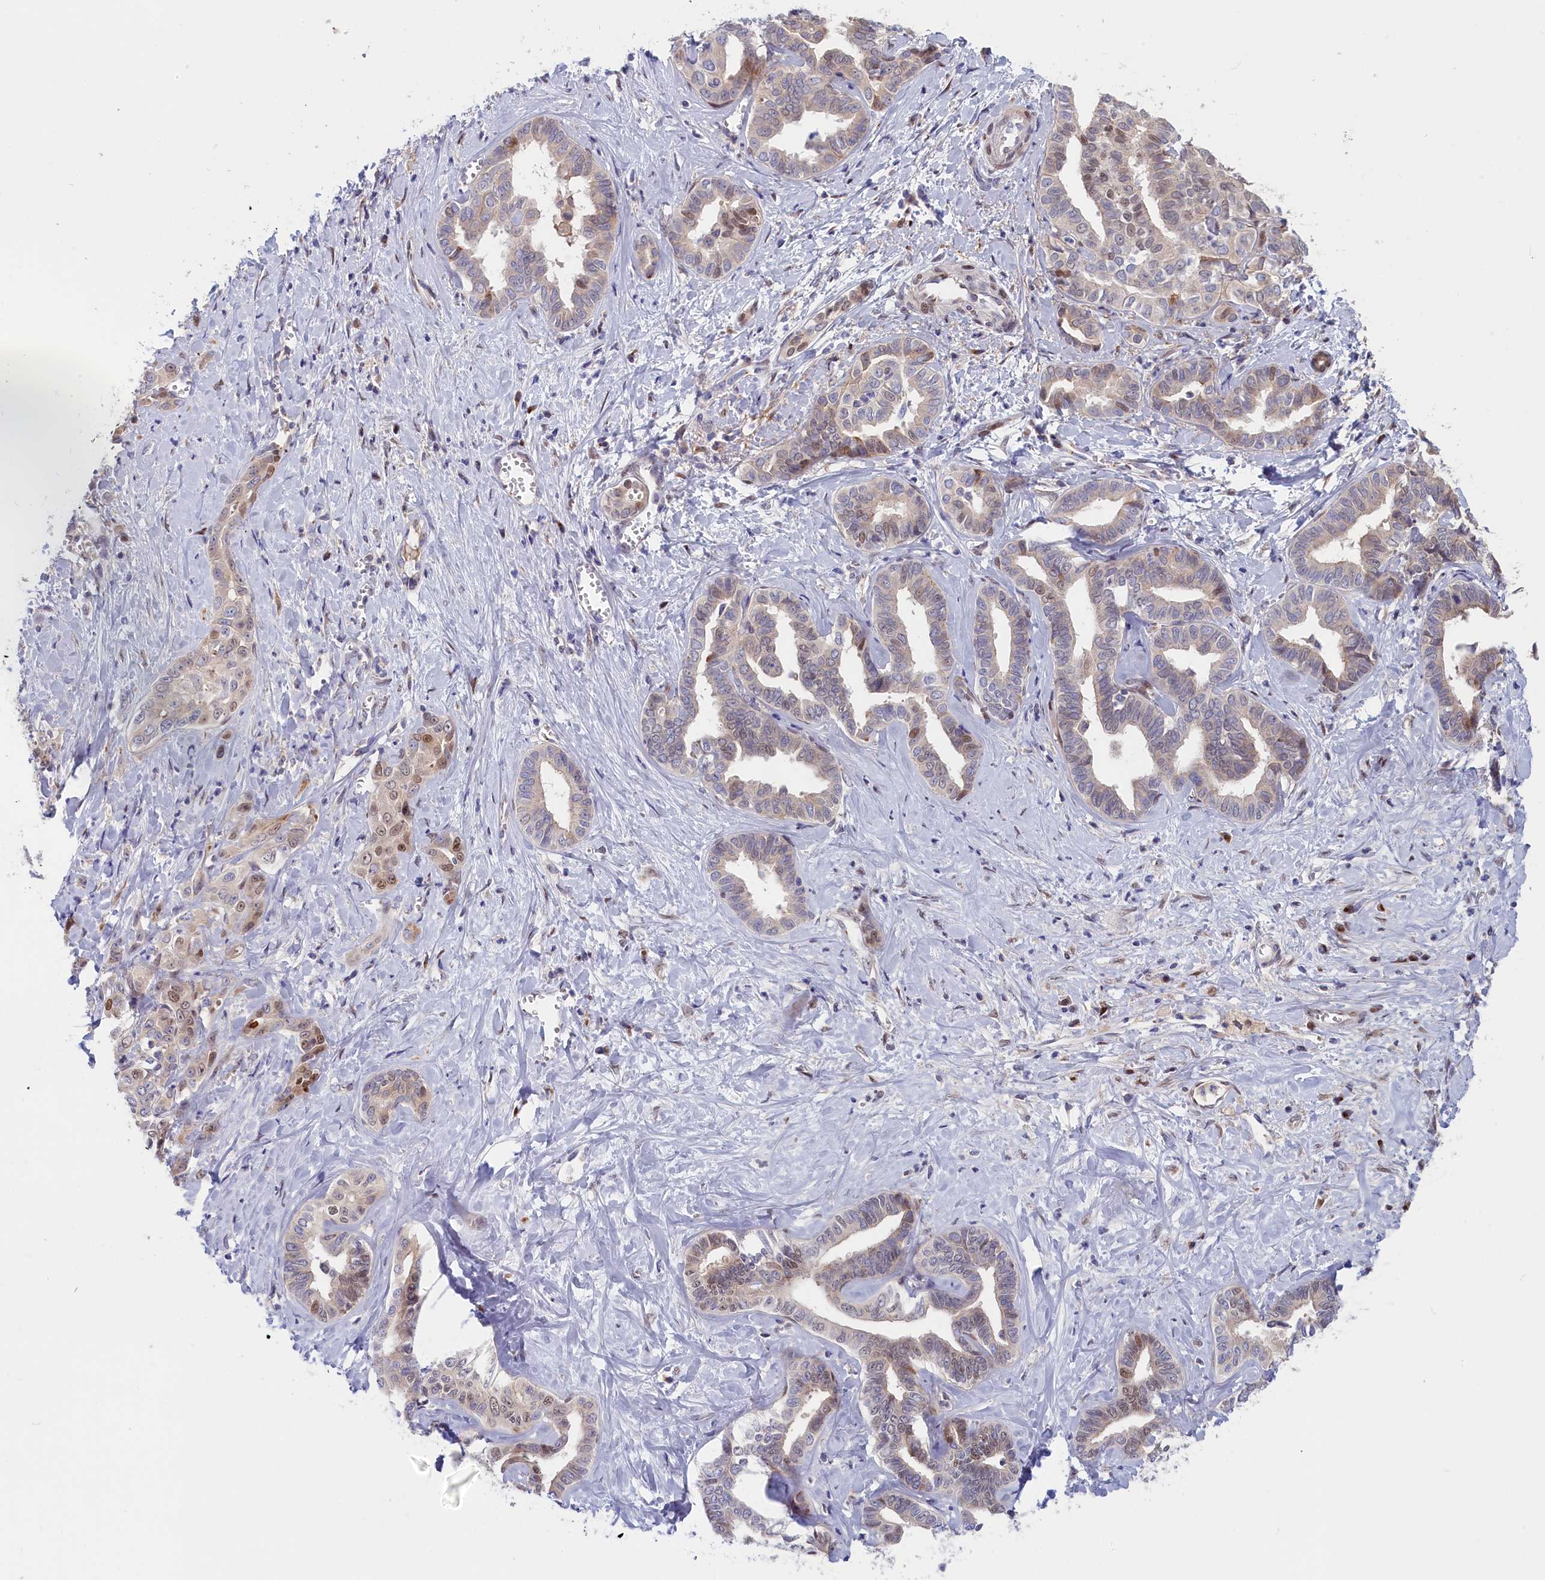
{"staining": {"intensity": "moderate", "quantity": "<25%", "location": "nuclear"}, "tissue": "liver cancer", "cell_type": "Tumor cells", "image_type": "cancer", "snomed": [{"axis": "morphology", "description": "Cholangiocarcinoma"}, {"axis": "topography", "description": "Liver"}], "caption": "High-magnification brightfield microscopy of liver cancer stained with DAB (3,3'-diaminobenzidine) (brown) and counterstained with hematoxylin (blue). tumor cells exhibit moderate nuclear positivity is identified in approximately<25% of cells.", "gene": "CHST12", "patient": {"sex": "female", "age": 77}}